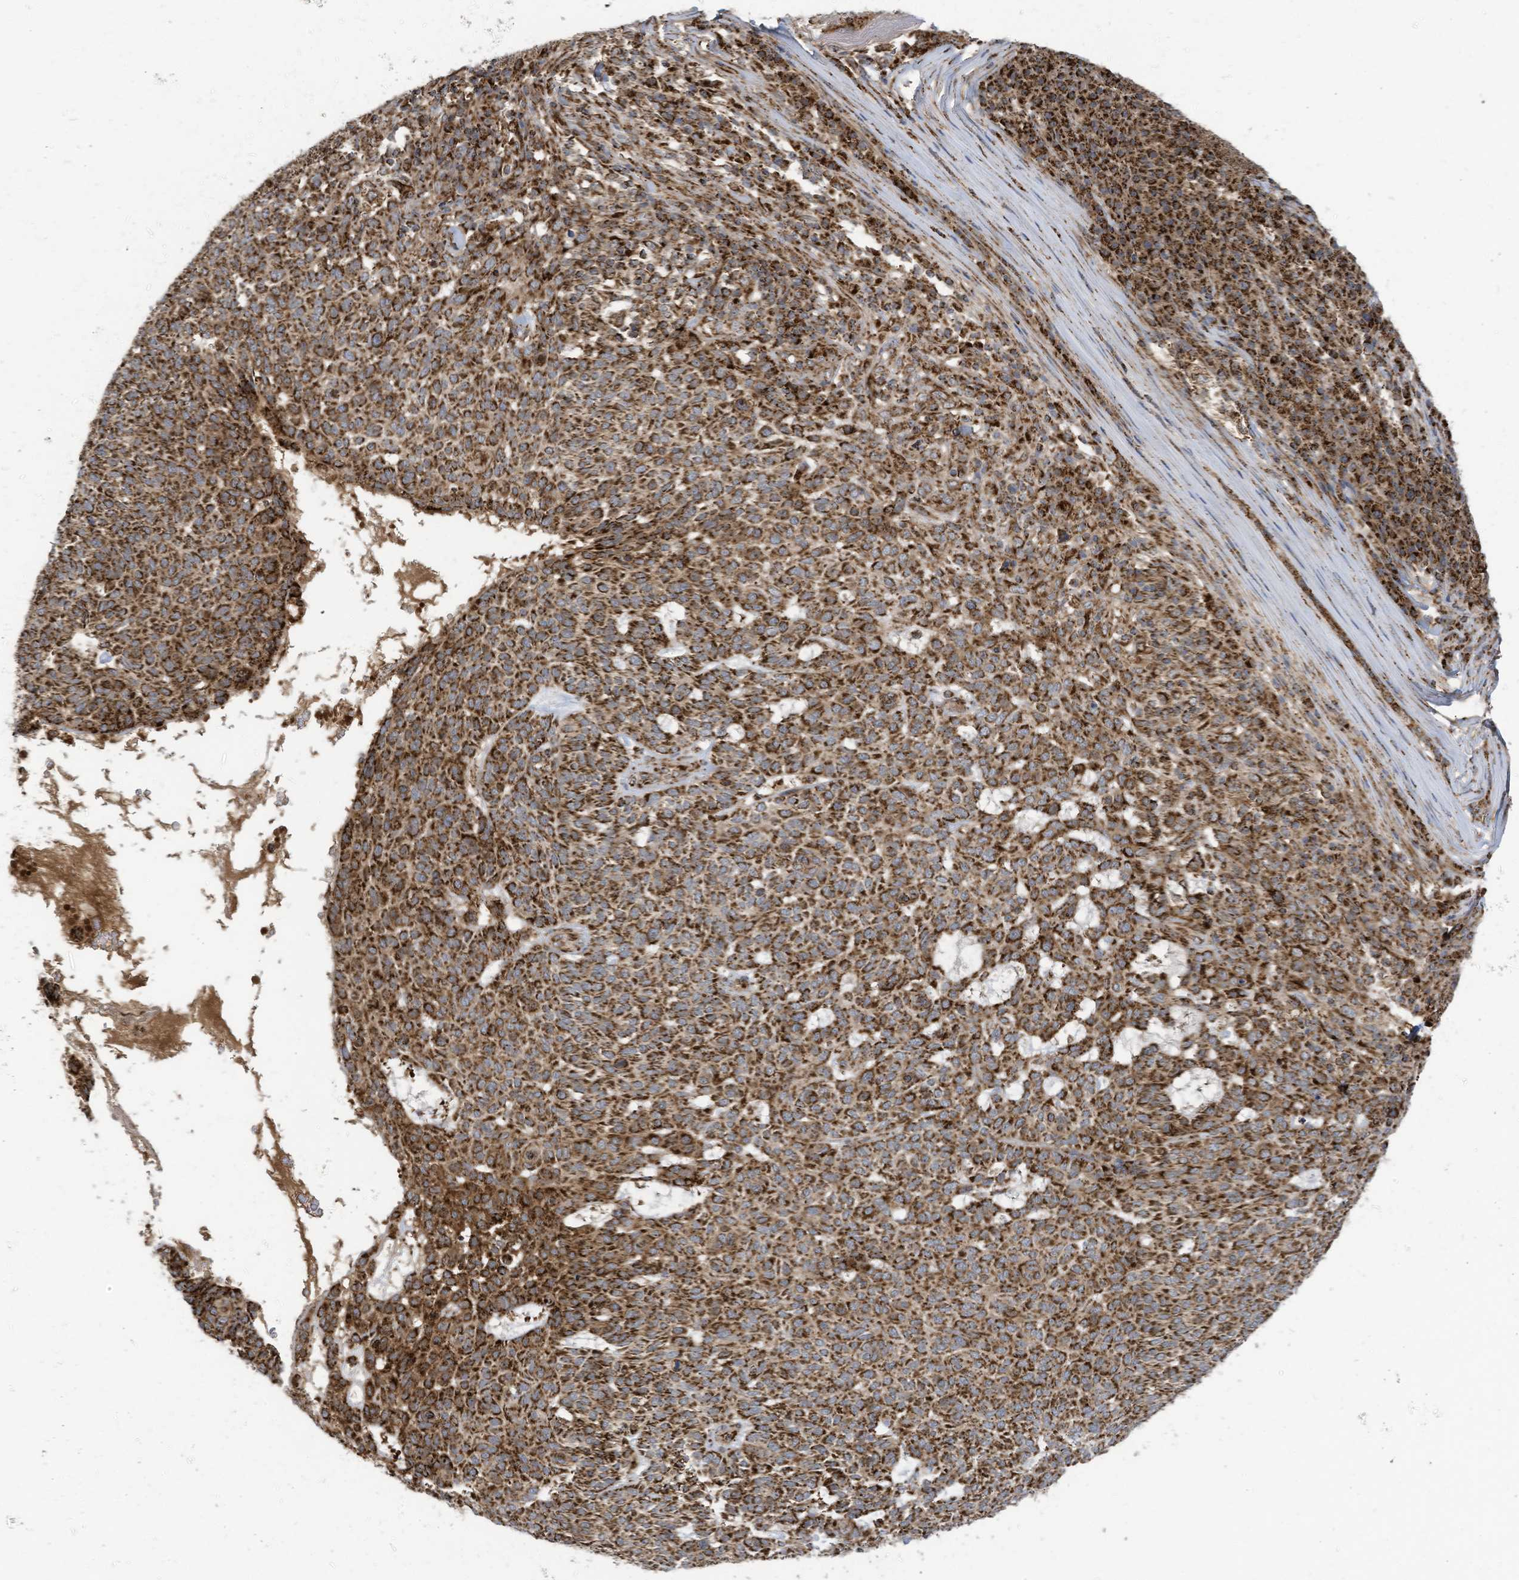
{"staining": {"intensity": "strong", "quantity": ">75%", "location": "cytoplasmic/membranous"}, "tissue": "skin cancer", "cell_type": "Tumor cells", "image_type": "cancer", "snomed": [{"axis": "morphology", "description": "Squamous cell carcinoma, NOS"}, {"axis": "topography", "description": "Skin"}], "caption": "An immunohistochemistry (IHC) image of tumor tissue is shown. Protein staining in brown shows strong cytoplasmic/membranous positivity in skin cancer (squamous cell carcinoma) within tumor cells.", "gene": "COX10", "patient": {"sex": "female", "age": 90}}